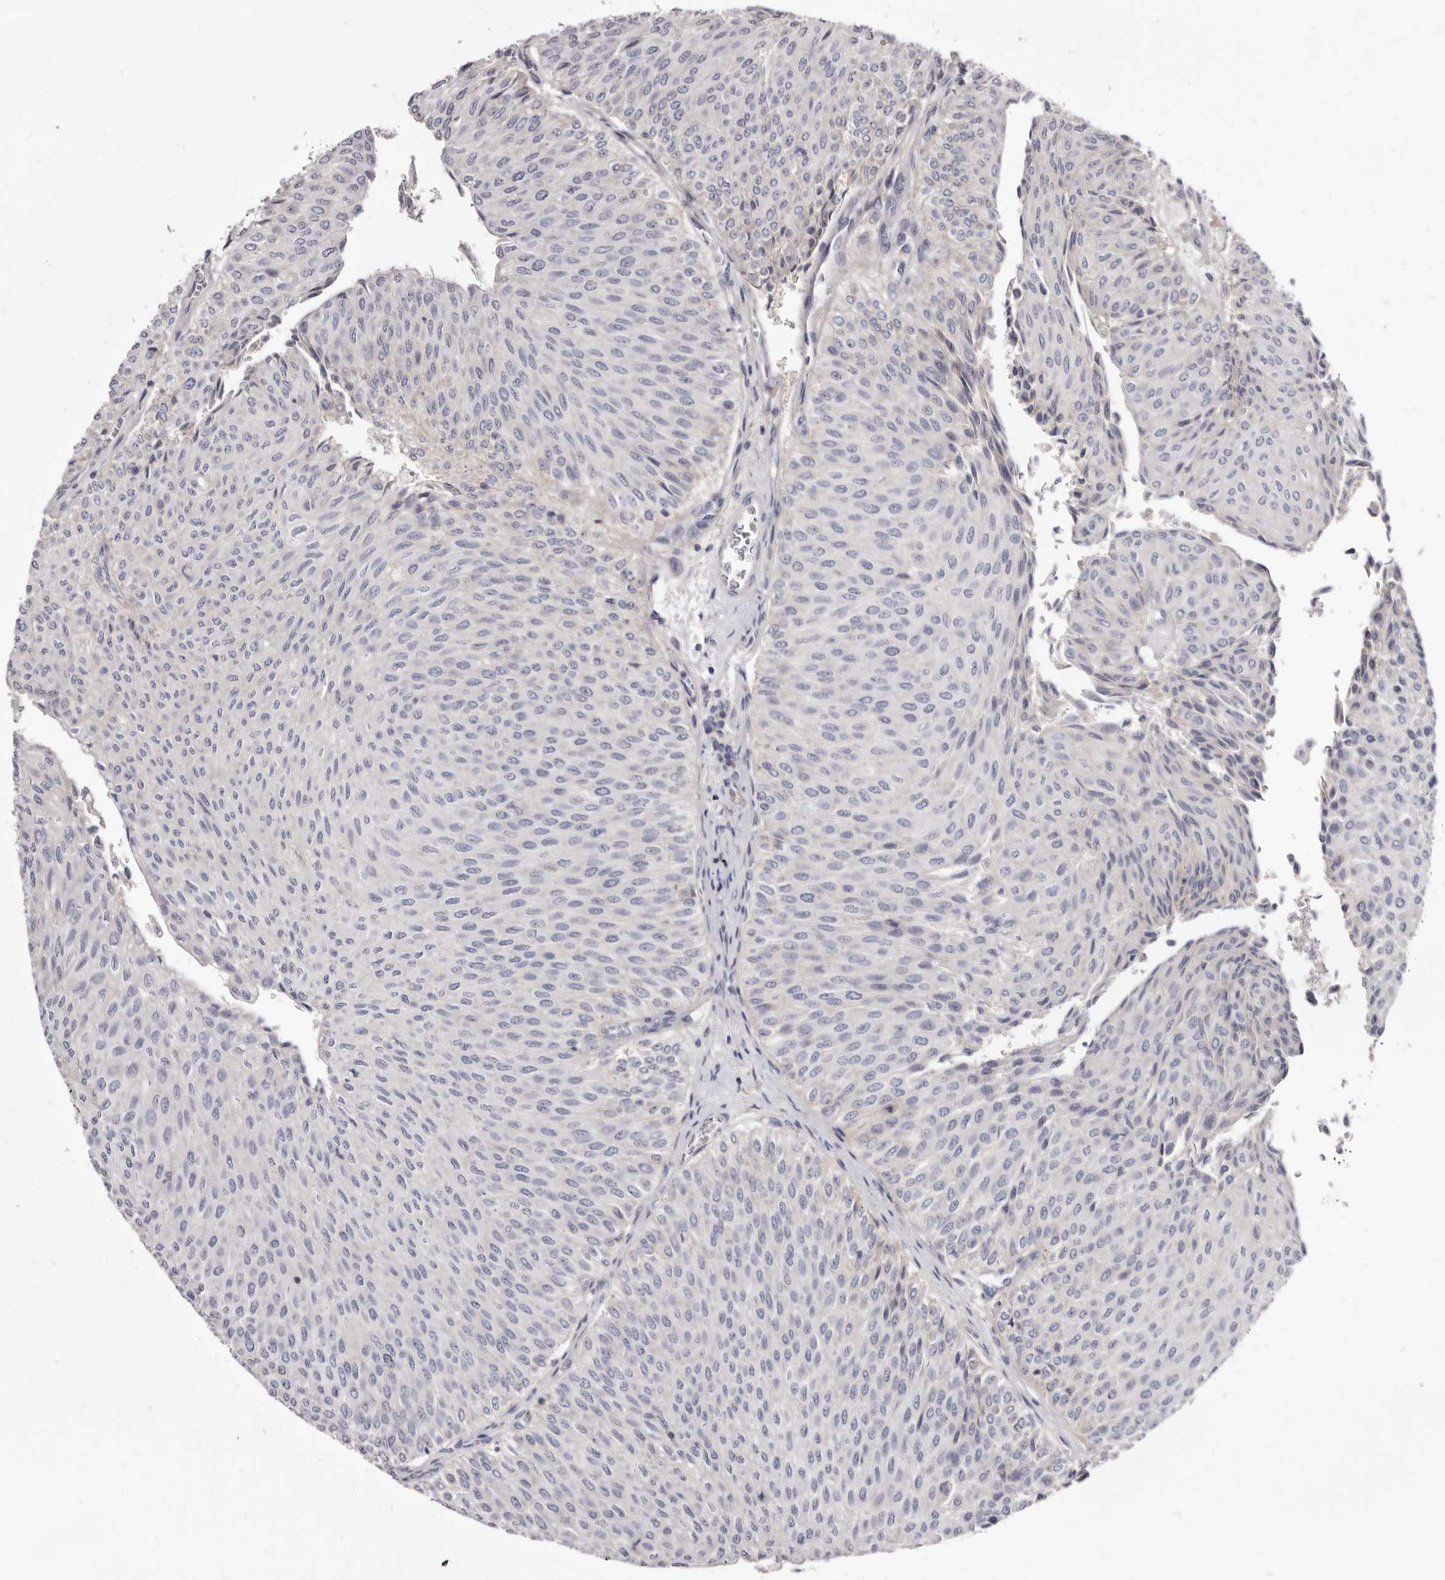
{"staining": {"intensity": "negative", "quantity": "none", "location": "none"}, "tissue": "urothelial cancer", "cell_type": "Tumor cells", "image_type": "cancer", "snomed": [{"axis": "morphology", "description": "Urothelial carcinoma, Low grade"}, {"axis": "topography", "description": "Urinary bladder"}], "caption": "High magnification brightfield microscopy of low-grade urothelial carcinoma stained with DAB (brown) and counterstained with hematoxylin (blue): tumor cells show no significant expression.", "gene": "FAS", "patient": {"sex": "male", "age": 78}}